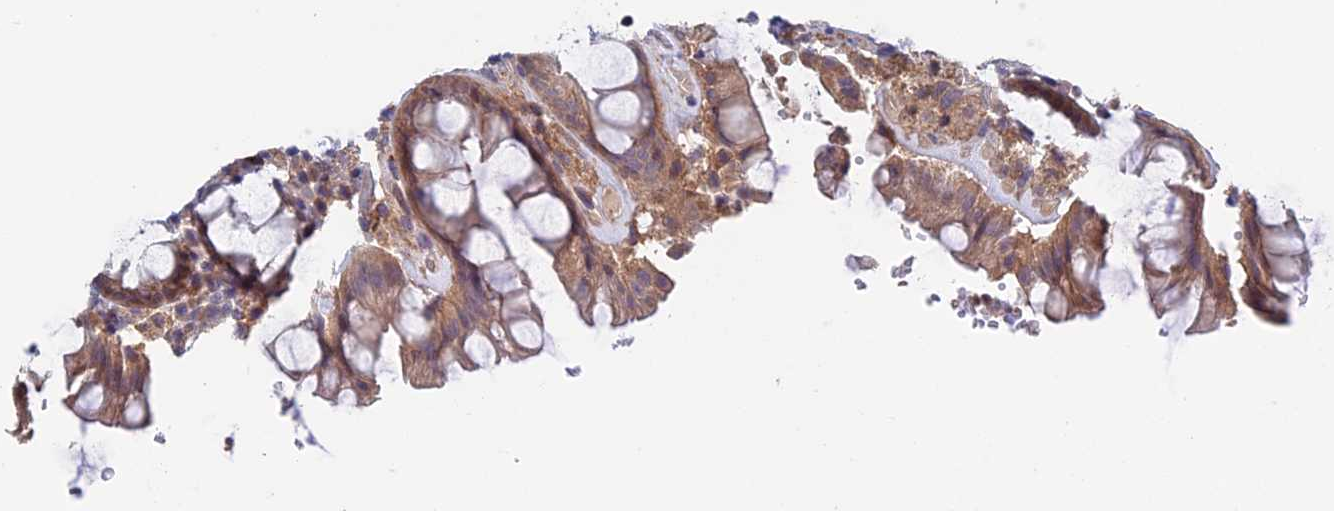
{"staining": {"intensity": "moderate", "quantity": ">75%", "location": "cytoplasmic/membranous"}, "tissue": "rectum", "cell_type": "Glandular cells", "image_type": "normal", "snomed": [{"axis": "morphology", "description": "Normal tissue, NOS"}, {"axis": "topography", "description": "Rectum"}], "caption": "Protein staining reveals moderate cytoplasmic/membranous expression in about >75% of glandular cells in normal rectum.", "gene": "NUDT16L1", "patient": {"sex": "male", "age": 64}}